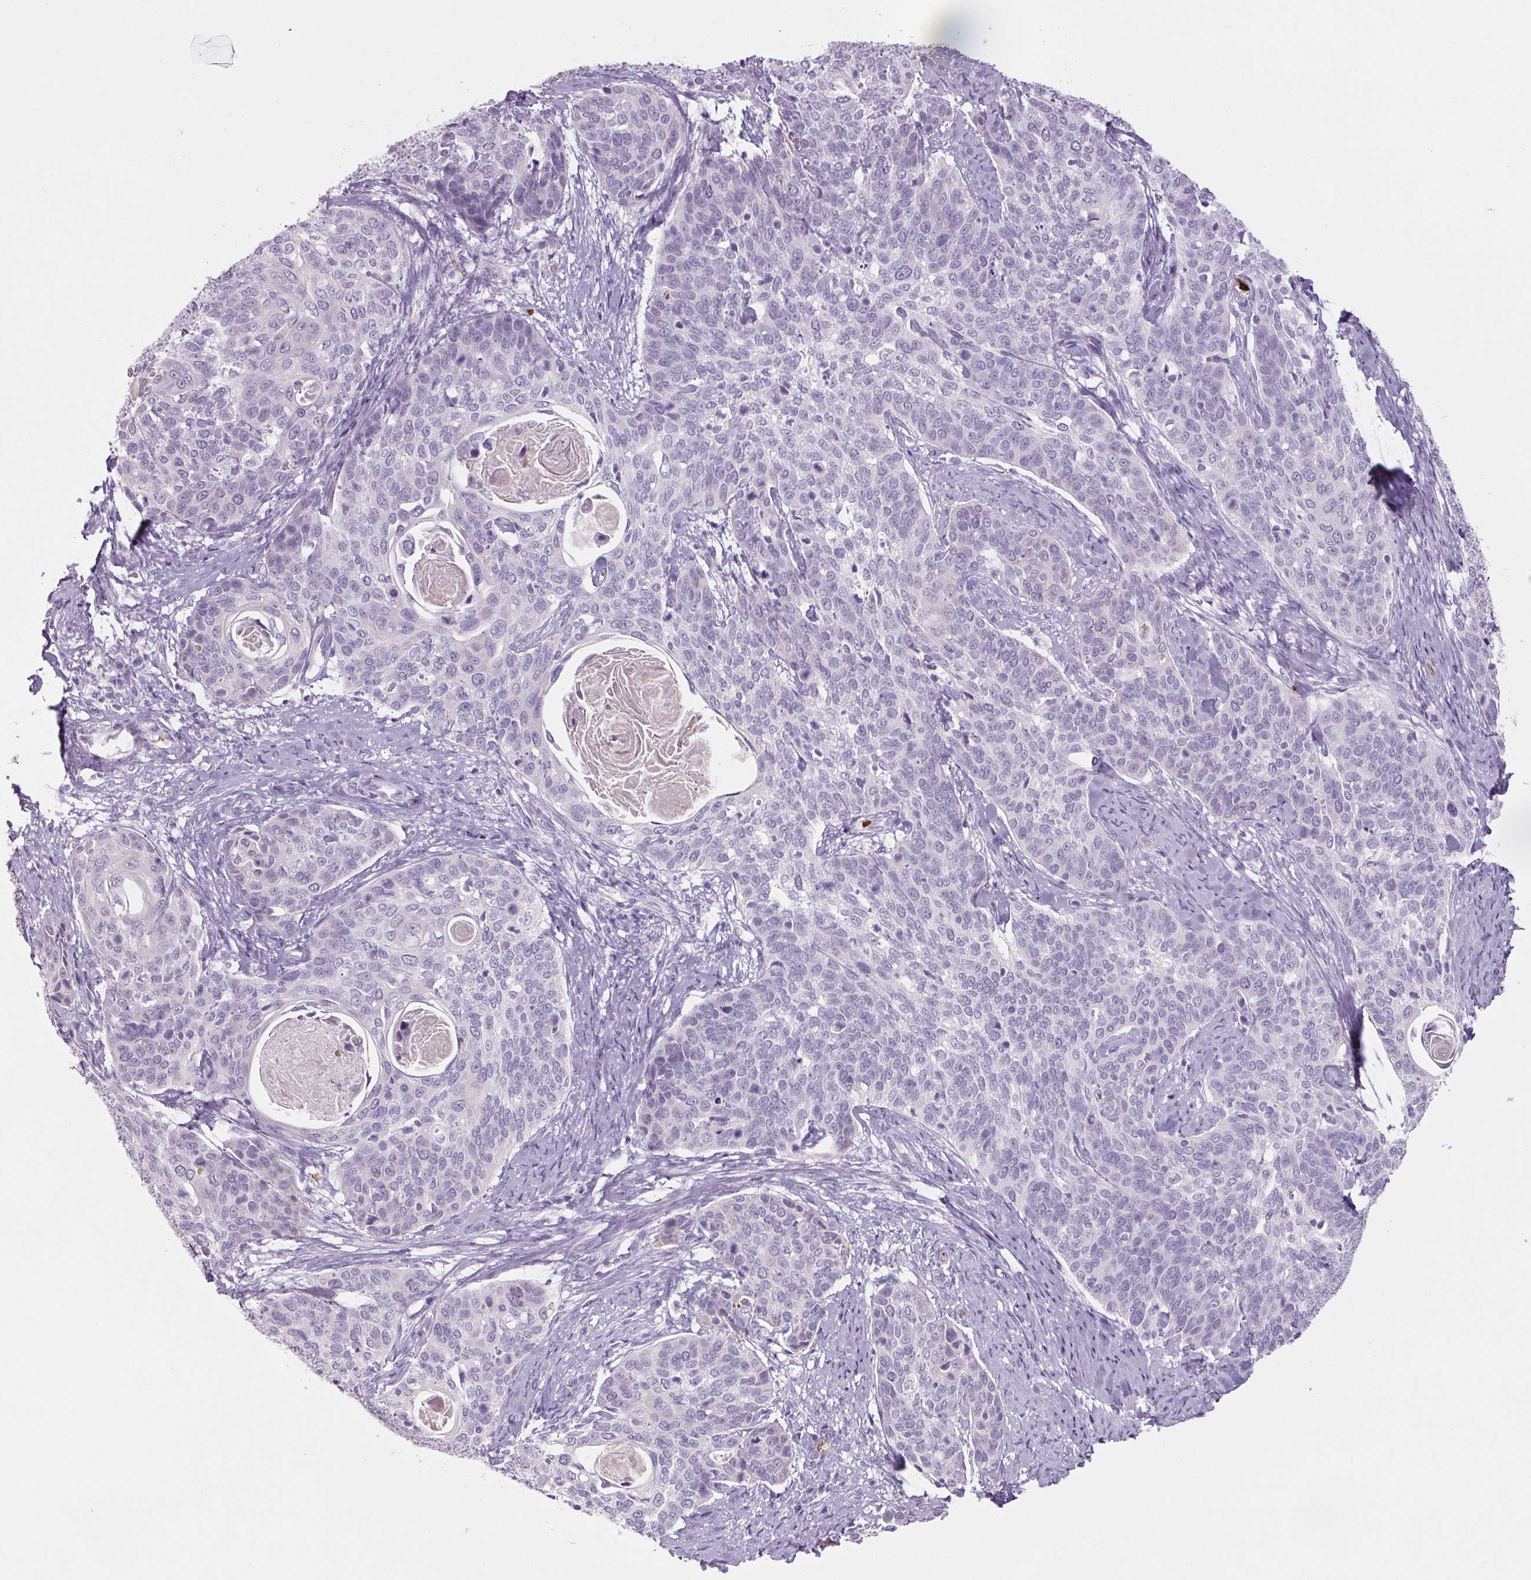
{"staining": {"intensity": "negative", "quantity": "none", "location": "none"}, "tissue": "cervical cancer", "cell_type": "Tumor cells", "image_type": "cancer", "snomed": [{"axis": "morphology", "description": "Squamous cell carcinoma, NOS"}, {"axis": "topography", "description": "Cervix"}], "caption": "This is a micrograph of IHC staining of cervical cancer (squamous cell carcinoma), which shows no expression in tumor cells.", "gene": "HBQ1", "patient": {"sex": "female", "age": 69}}